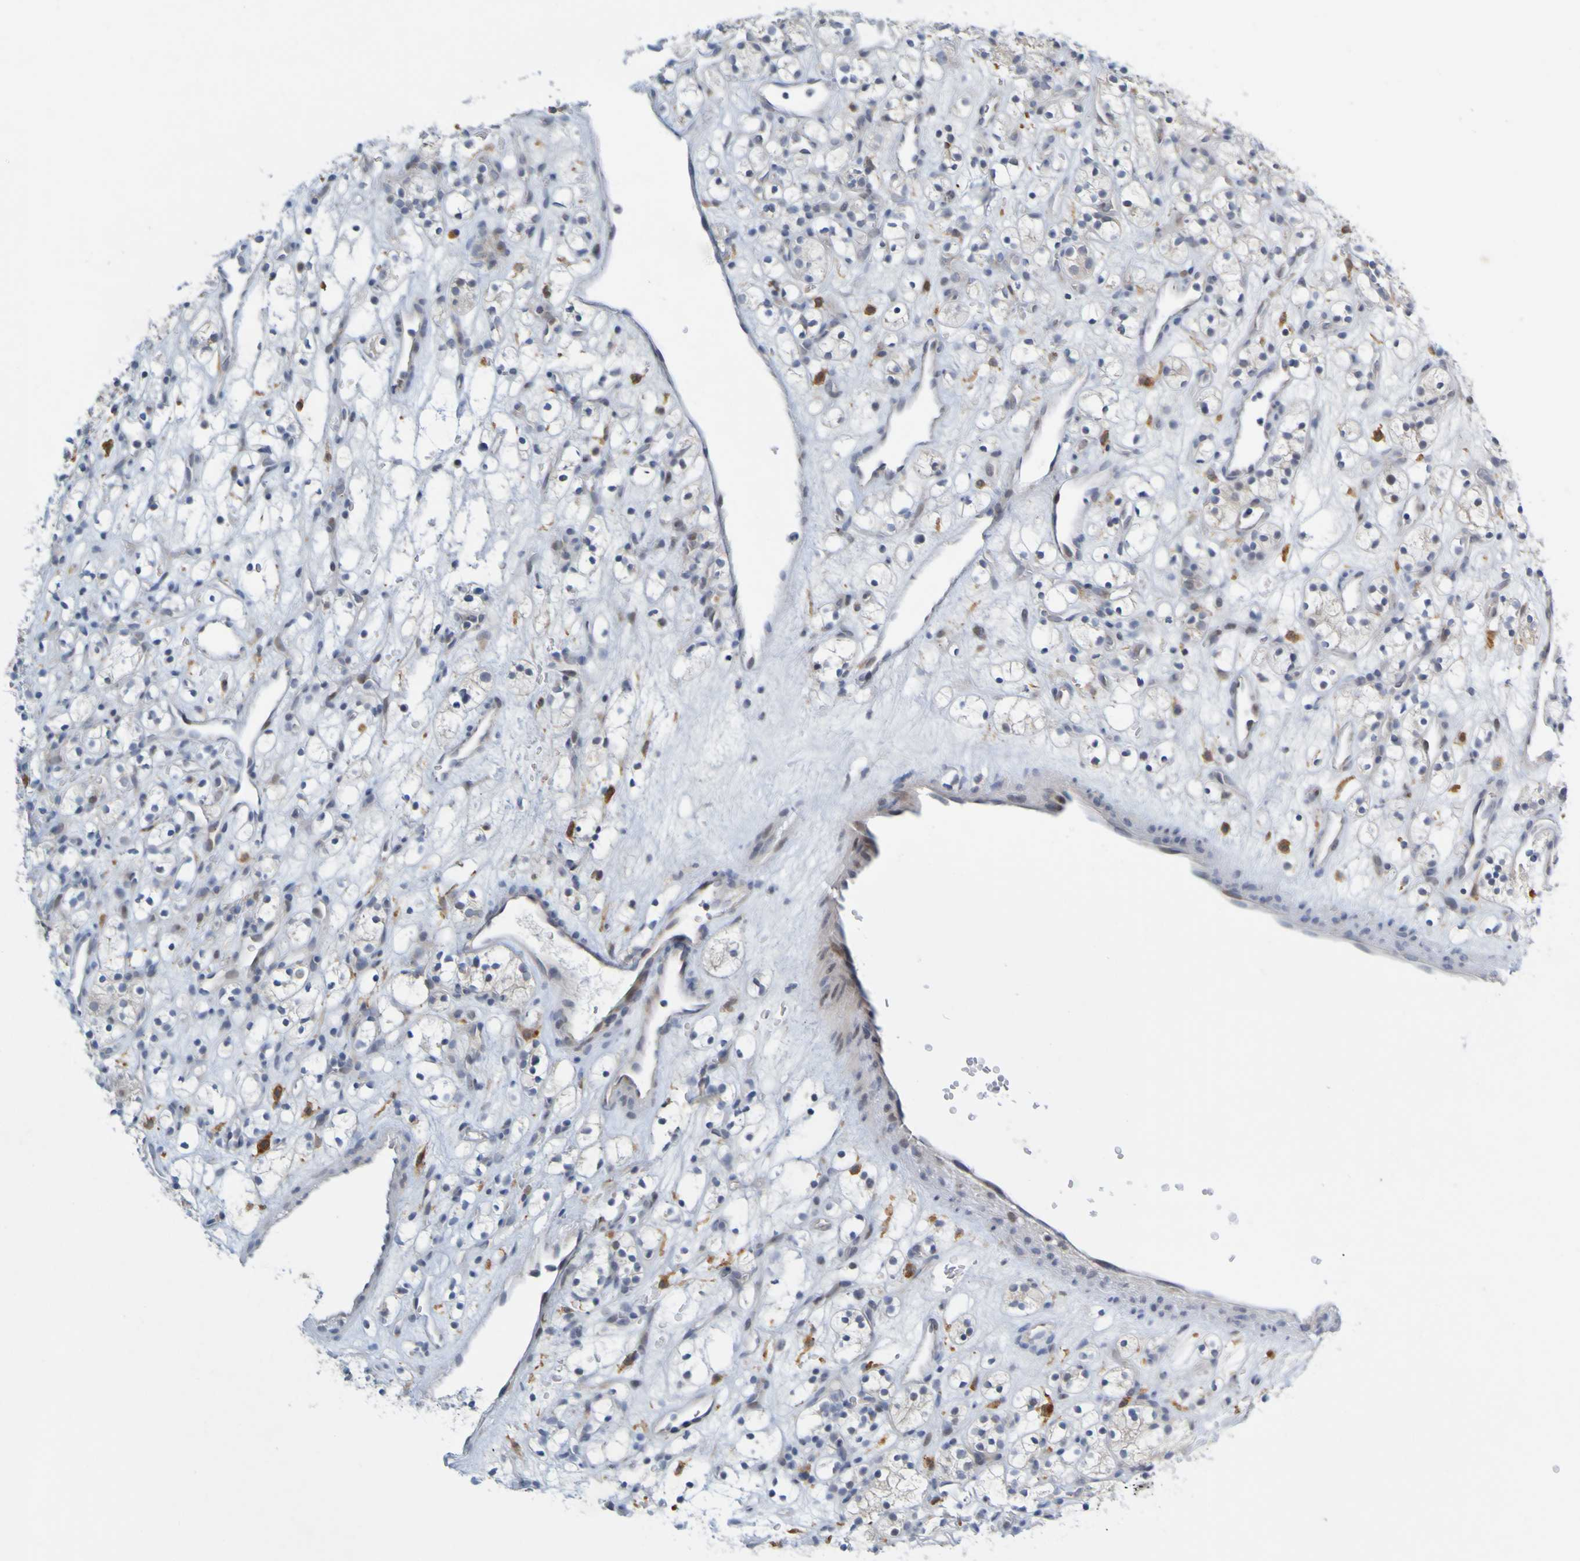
{"staining": {"intensity": "weak", "quantity": "<25%", "location": "cytoplasmic/membranous"}, "tissue": "renal cancer", "cell_type": "Tumor cells", "image_type": "cancer", "snomed": [{"axis": "morphology", "description": "Adenocarcinoma, NOS"}, {"axis": "topography", "description": "Kidney"}], "caption": "An immunohistochemistry photomicrograph of renal cancer is shown. There is no staining in tumor cells of renal cancer.", "gene": "LILRB5", "patient": {"sex": "female", "age": 60}}